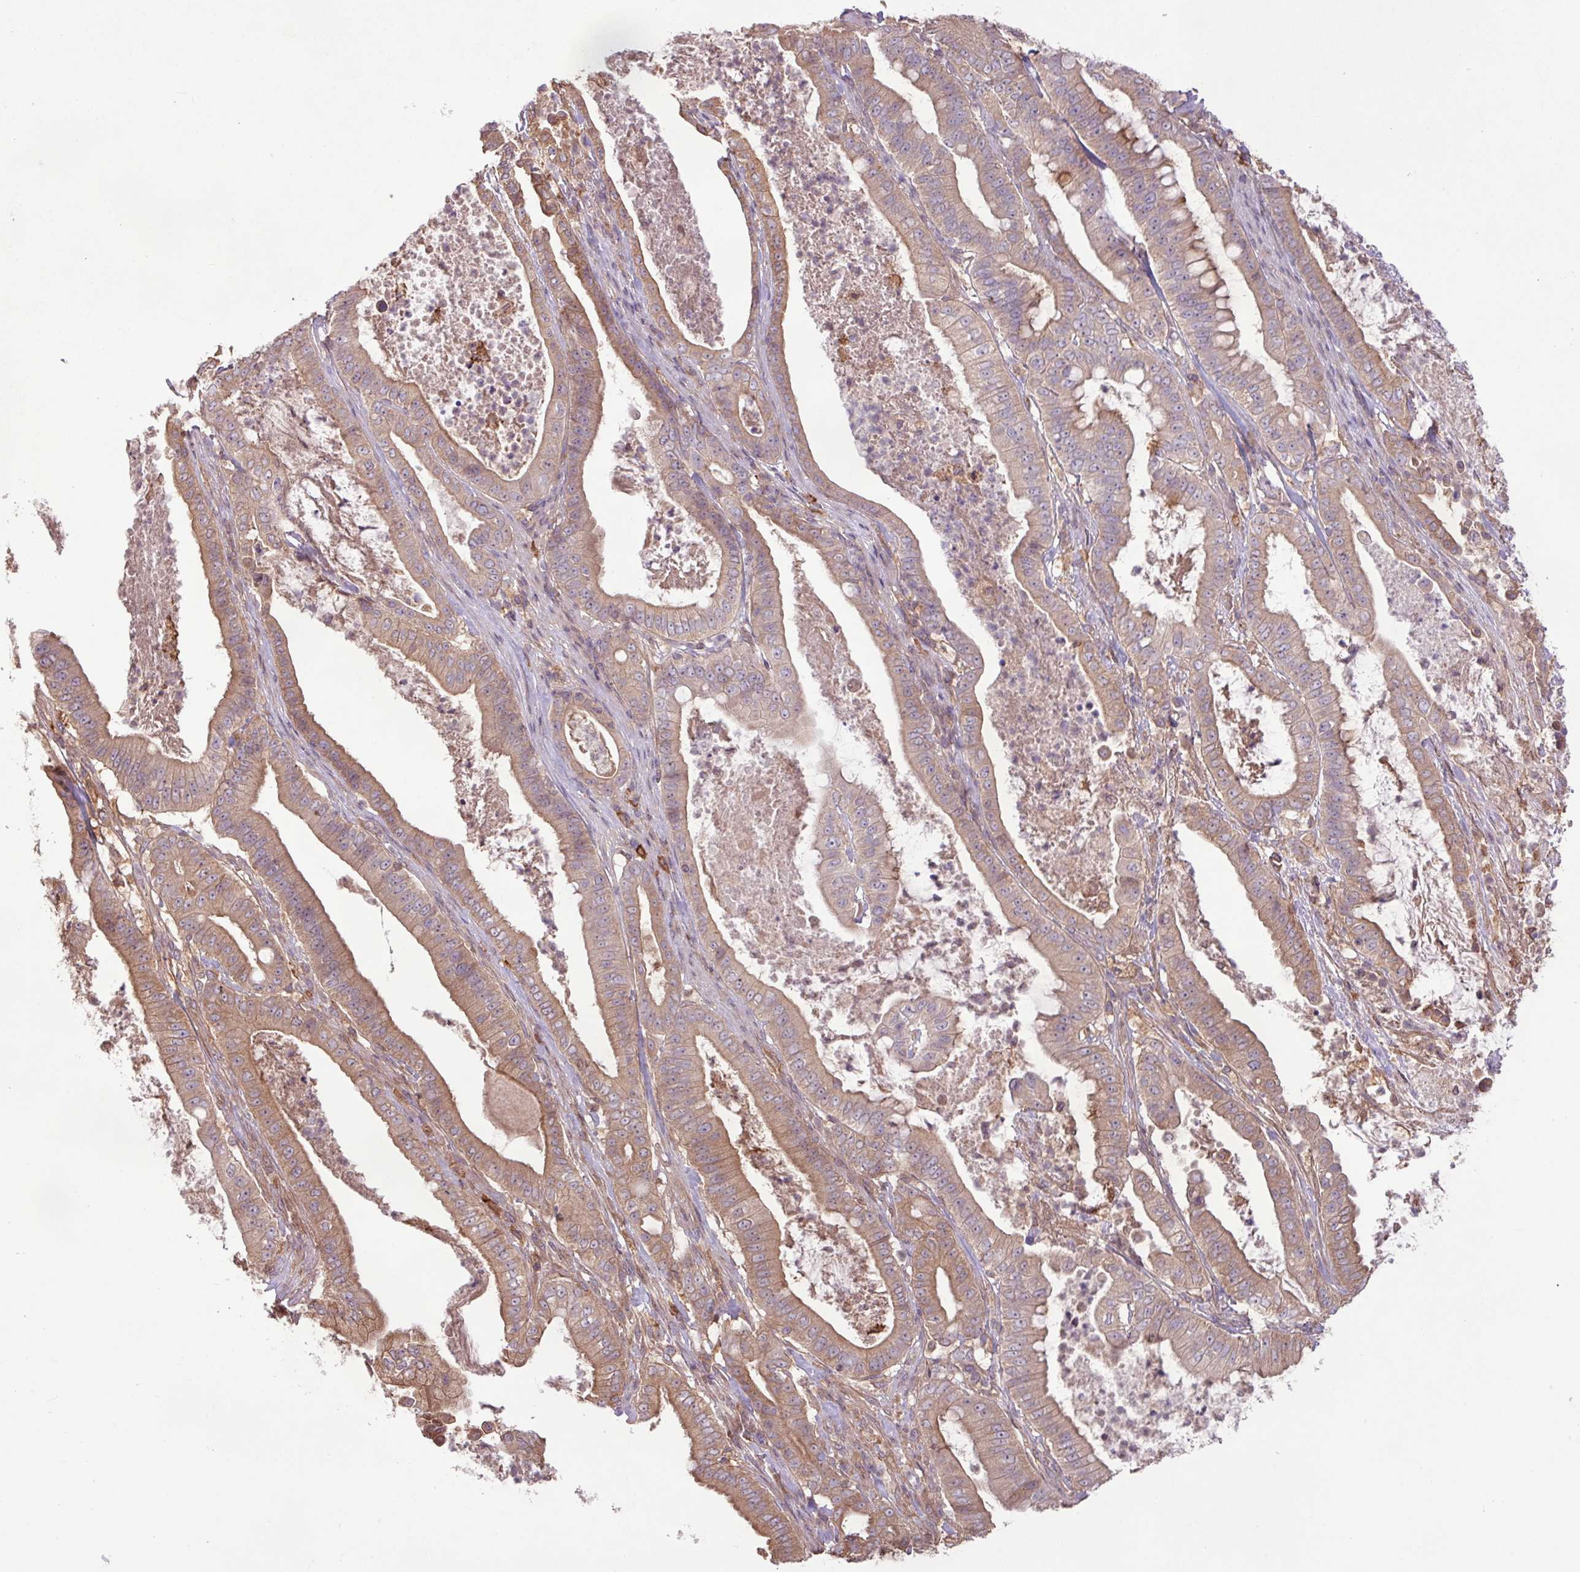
{"staining": {"intensity": "moderate", "quantity": ">75%", "location": "cytoplasmic/membranous"}, "tissue": "pancreatic cancer", "cell_type": "Tumor cells", "image_type": "cancer", "snomed": [{"axis": "morphology", "description": "Adenocarcinoma, NOS"}, {"axis": "topography", "description": "Pancreas"}], "caption": "Immunohistochemical staining of human pancreatic cancer (adenocarcinoma) displays moderate cytoplasmic/membranous protein staining in about >75% of tumor cells.", "gene": "ARHGEF25", "patient": {"sex": "male", "age": 71}}